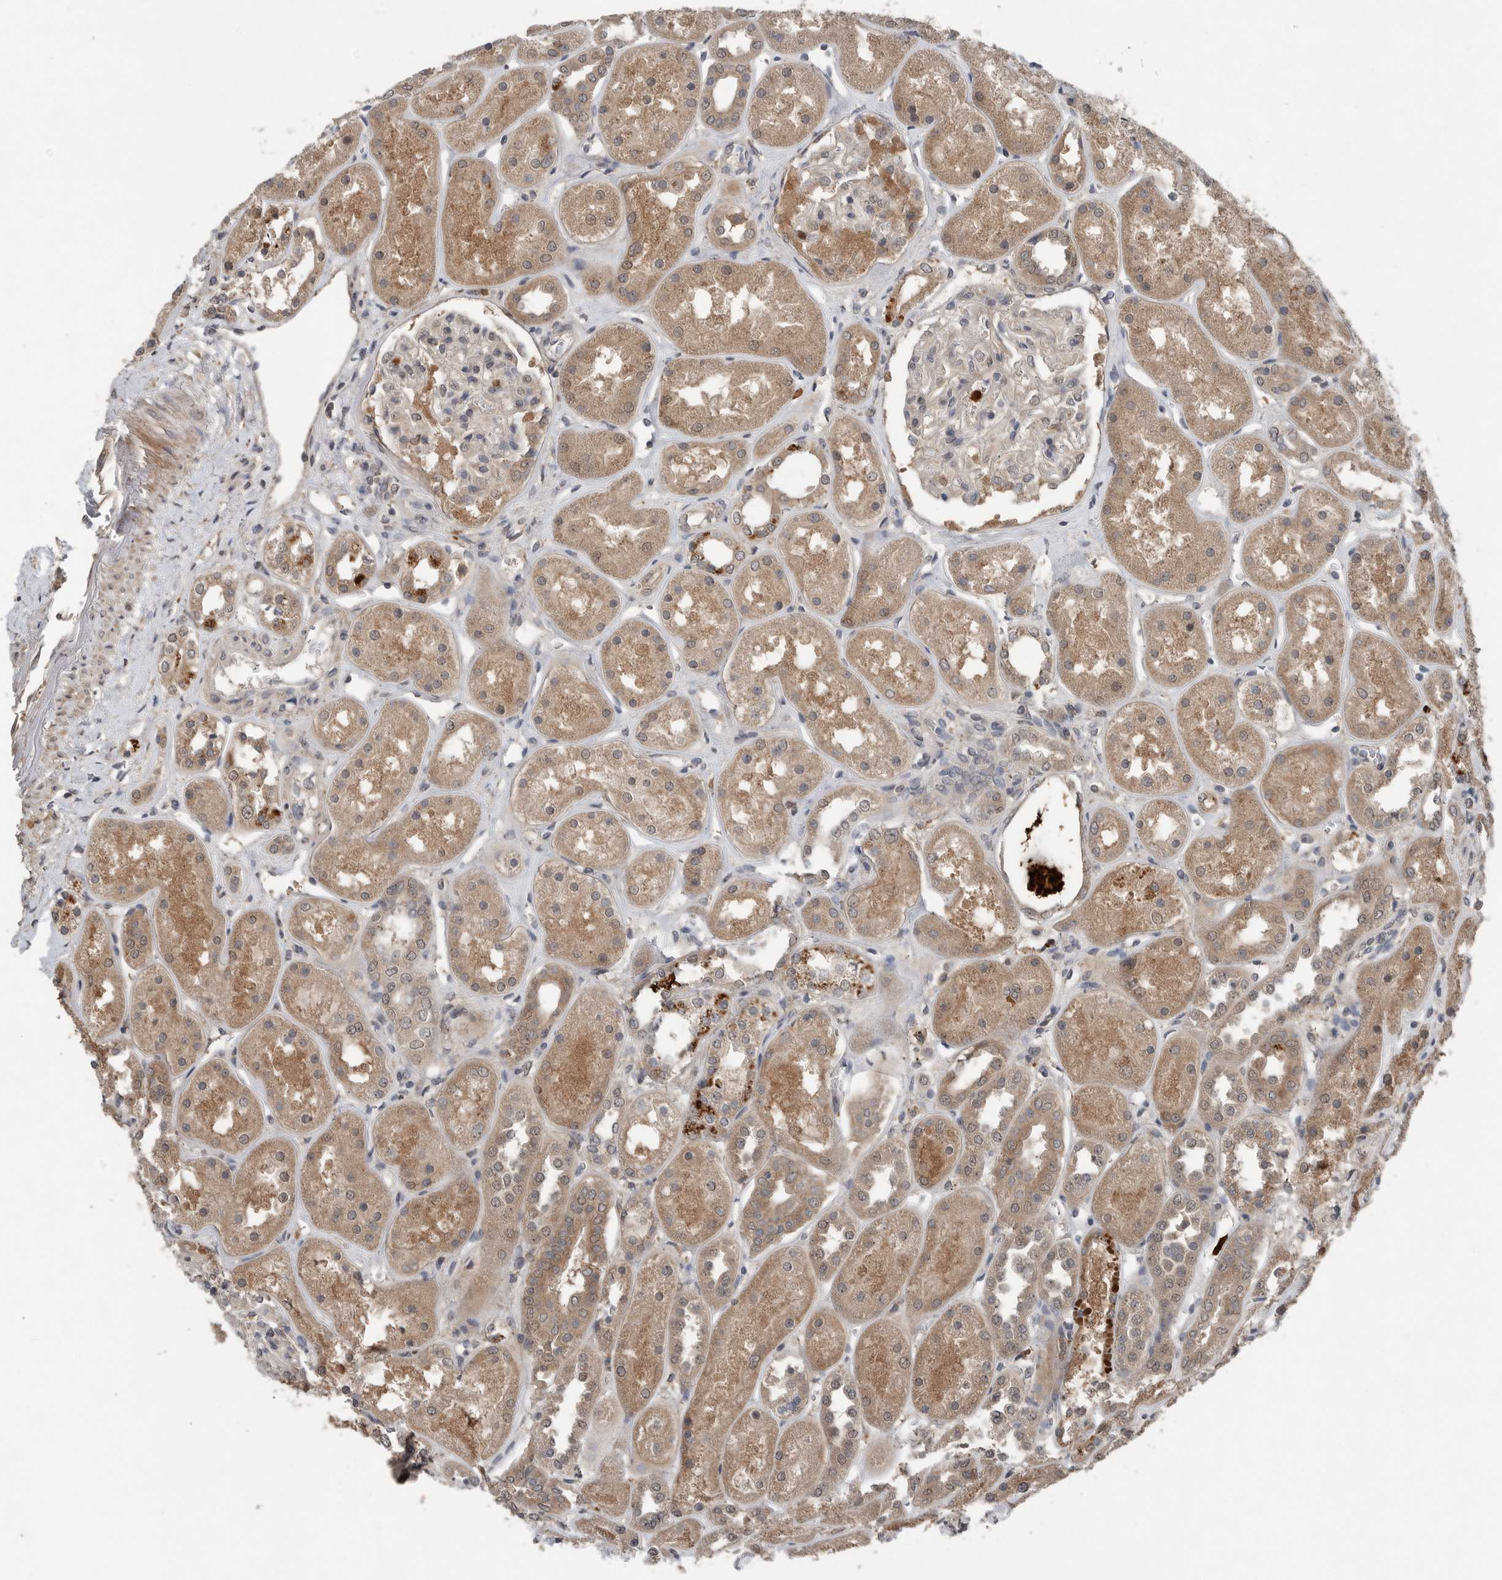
{"staining": {"intensity": "negative", "quantity": "none", "location": "none"}, "tissue": "kidney", "cell_type": "Cells in glomeruli", "image_type": "normal", "snomed": [{"axis": "morphology", "description": "Normal tissue, NOS"}, {"axis": "topography", "description": "Kidney"}], "caption": "DAB (3,3'-diaminobenzidine) immunohistochemical staining of unremarkable human kidney exhibits no significant expression in cells in glomeruli.", "gene": "SCP2", "patient": {"sex": "male", "age": 70}}